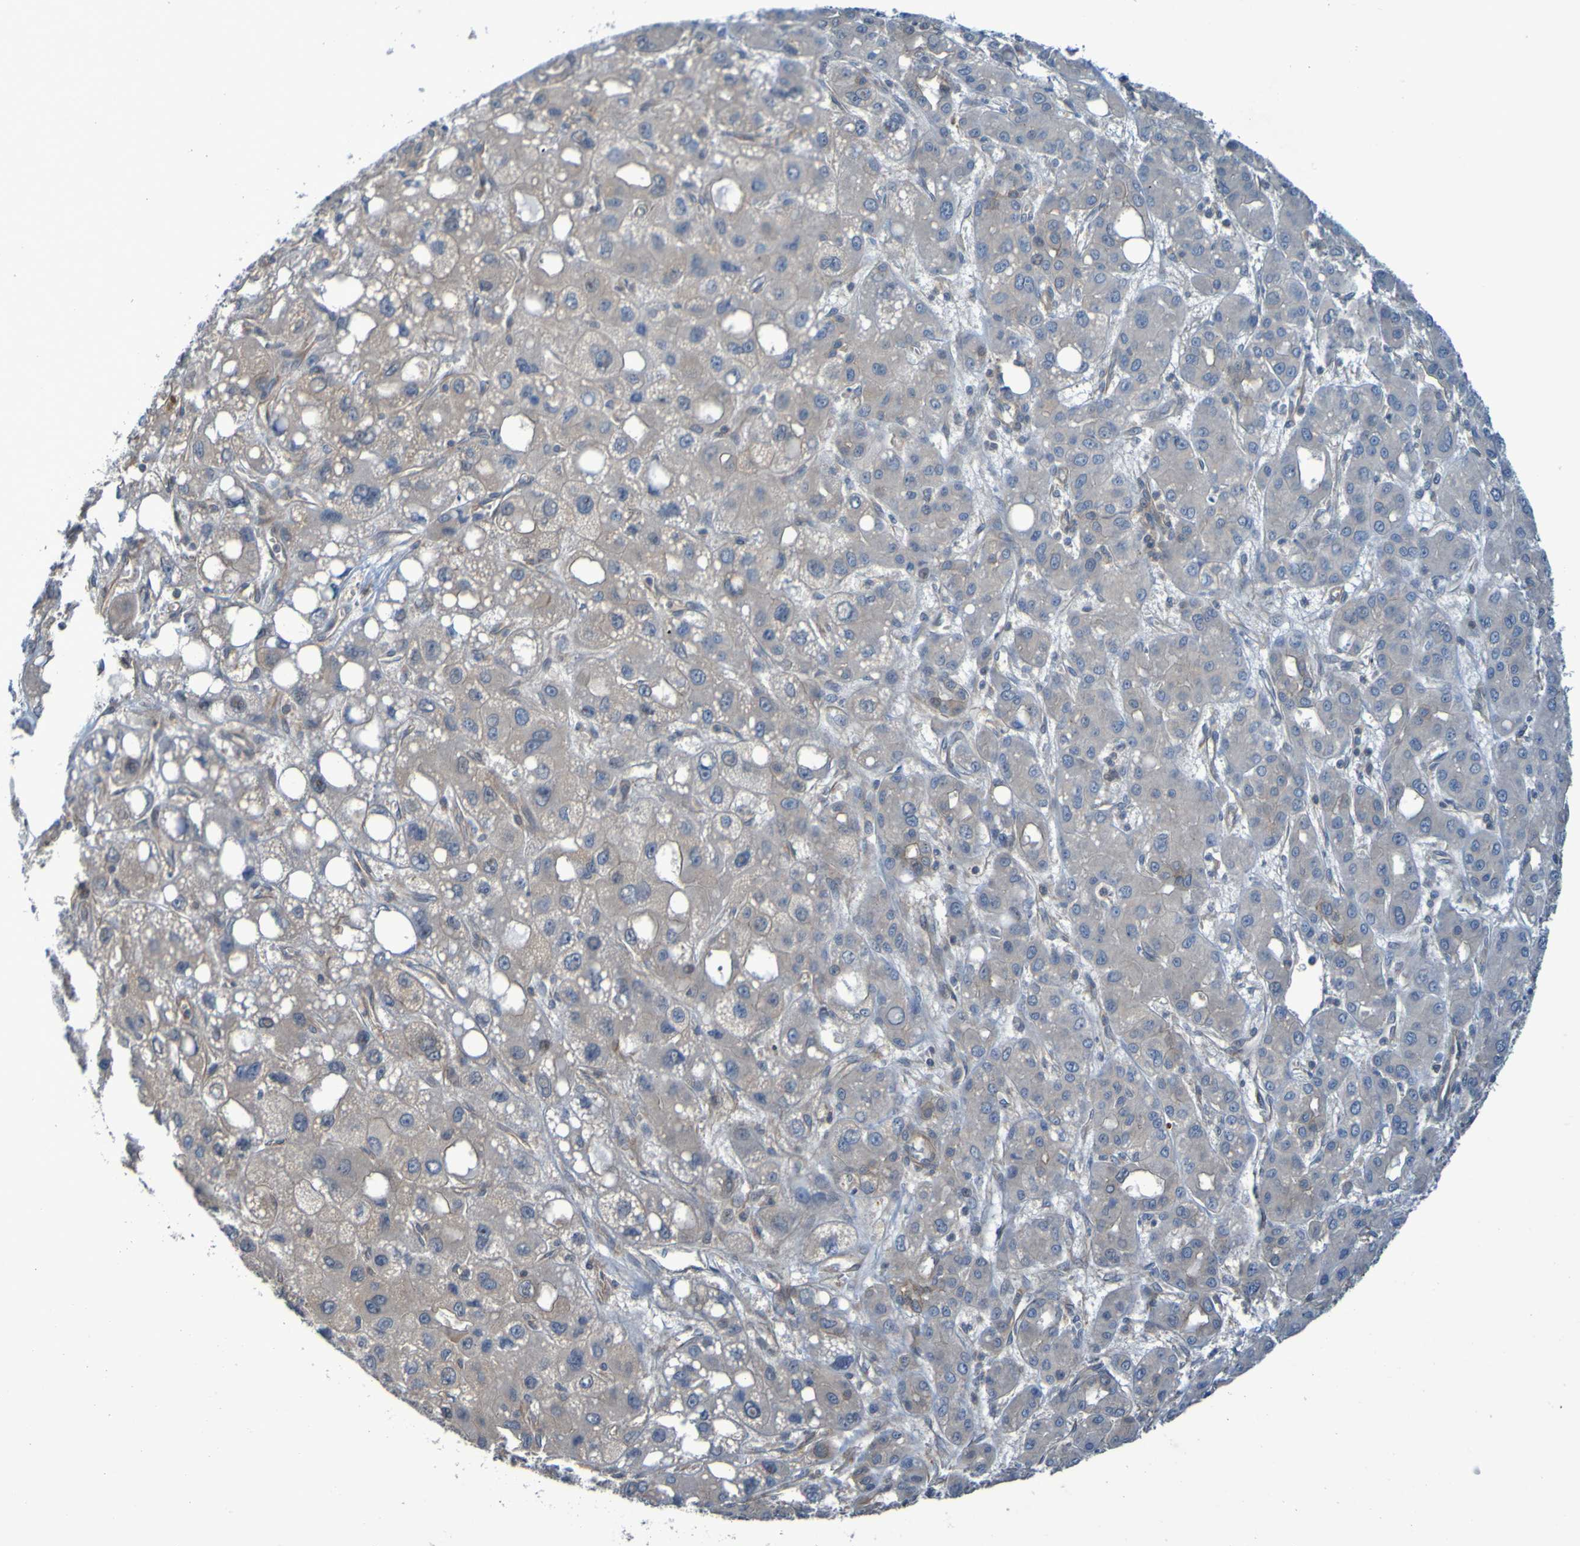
{"staining": {"intensity": "weak", "quantity": "<25%", "location": "cytoplasmic/membranous"}, "tissue": "liver cancer", "cell_type": "Tumor cells", "image_type": "cancer", "snomed": [{"axis": "morphology", "description": "Carcinoma, Hepatocellular, NOS"}, {"axis": "topography", "description": "Liver"}], "caption": "DAB (3,3'-diaminobenzidine) immunohistochemical staining of liver cancer exhibits no significant expression in tumor cells.", "gene": "NPRL3", "patient": {"sex": "male", "age": 55}}